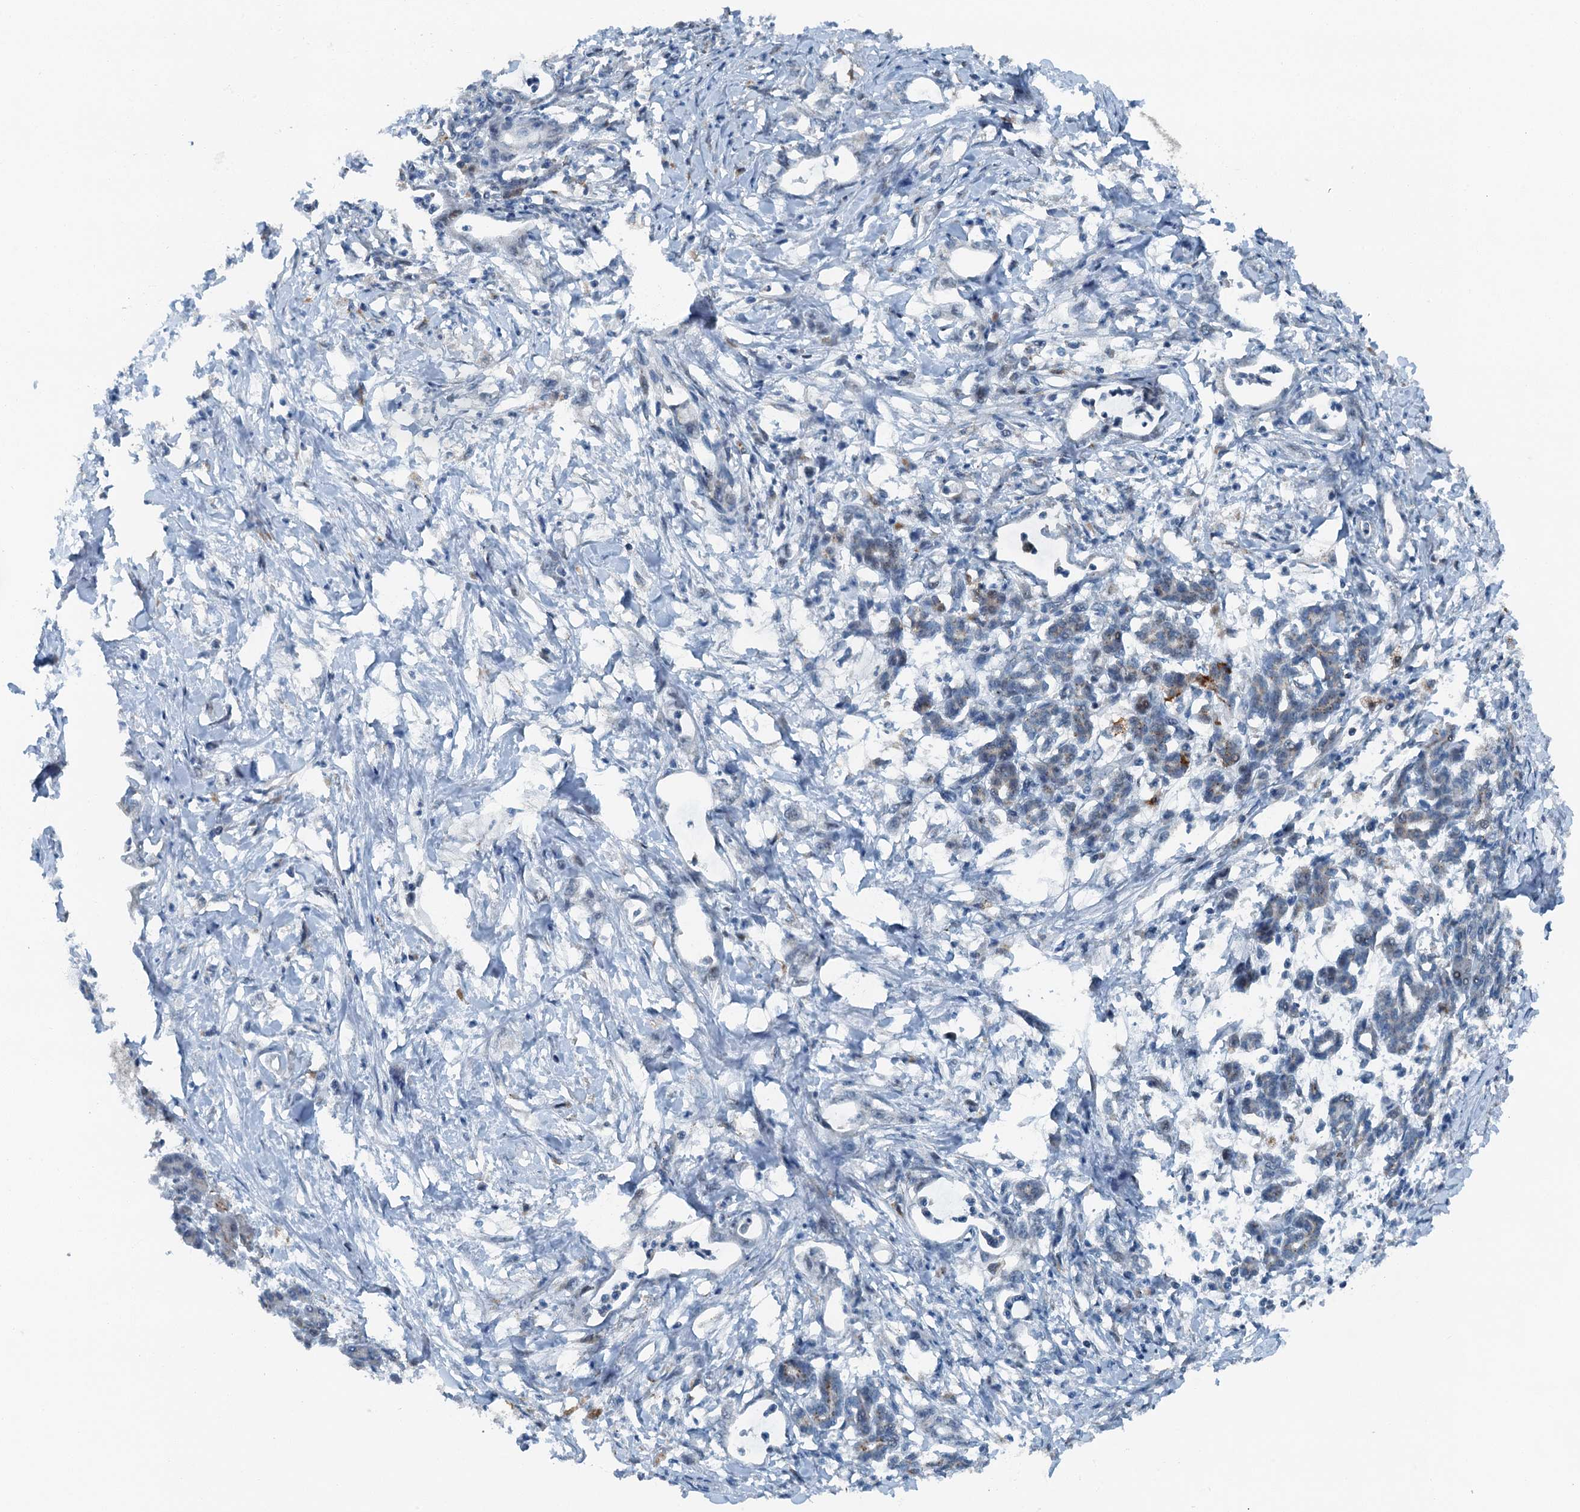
{"staining": {"intensity": "negative", "quantity": "none", "location": "none"}, "tissue": "pancreatic cancer", "cell_type": "Tumor cells", "image_type": "cancer", "snomed": [{"axis": "morphology", "description": "Adenocarcinoma, NOS"}, {"axis": "topography", "description": "Pancreas"}], "caption": "Immunohistochemistry micrograph of human pancreatic cancer stained for a protein (brown), which exhibits no positivity in tumor cells. Nuclei are stained in blue.", "gene": "BMERB1", "patient": {"sex": "female", "age": 55}}